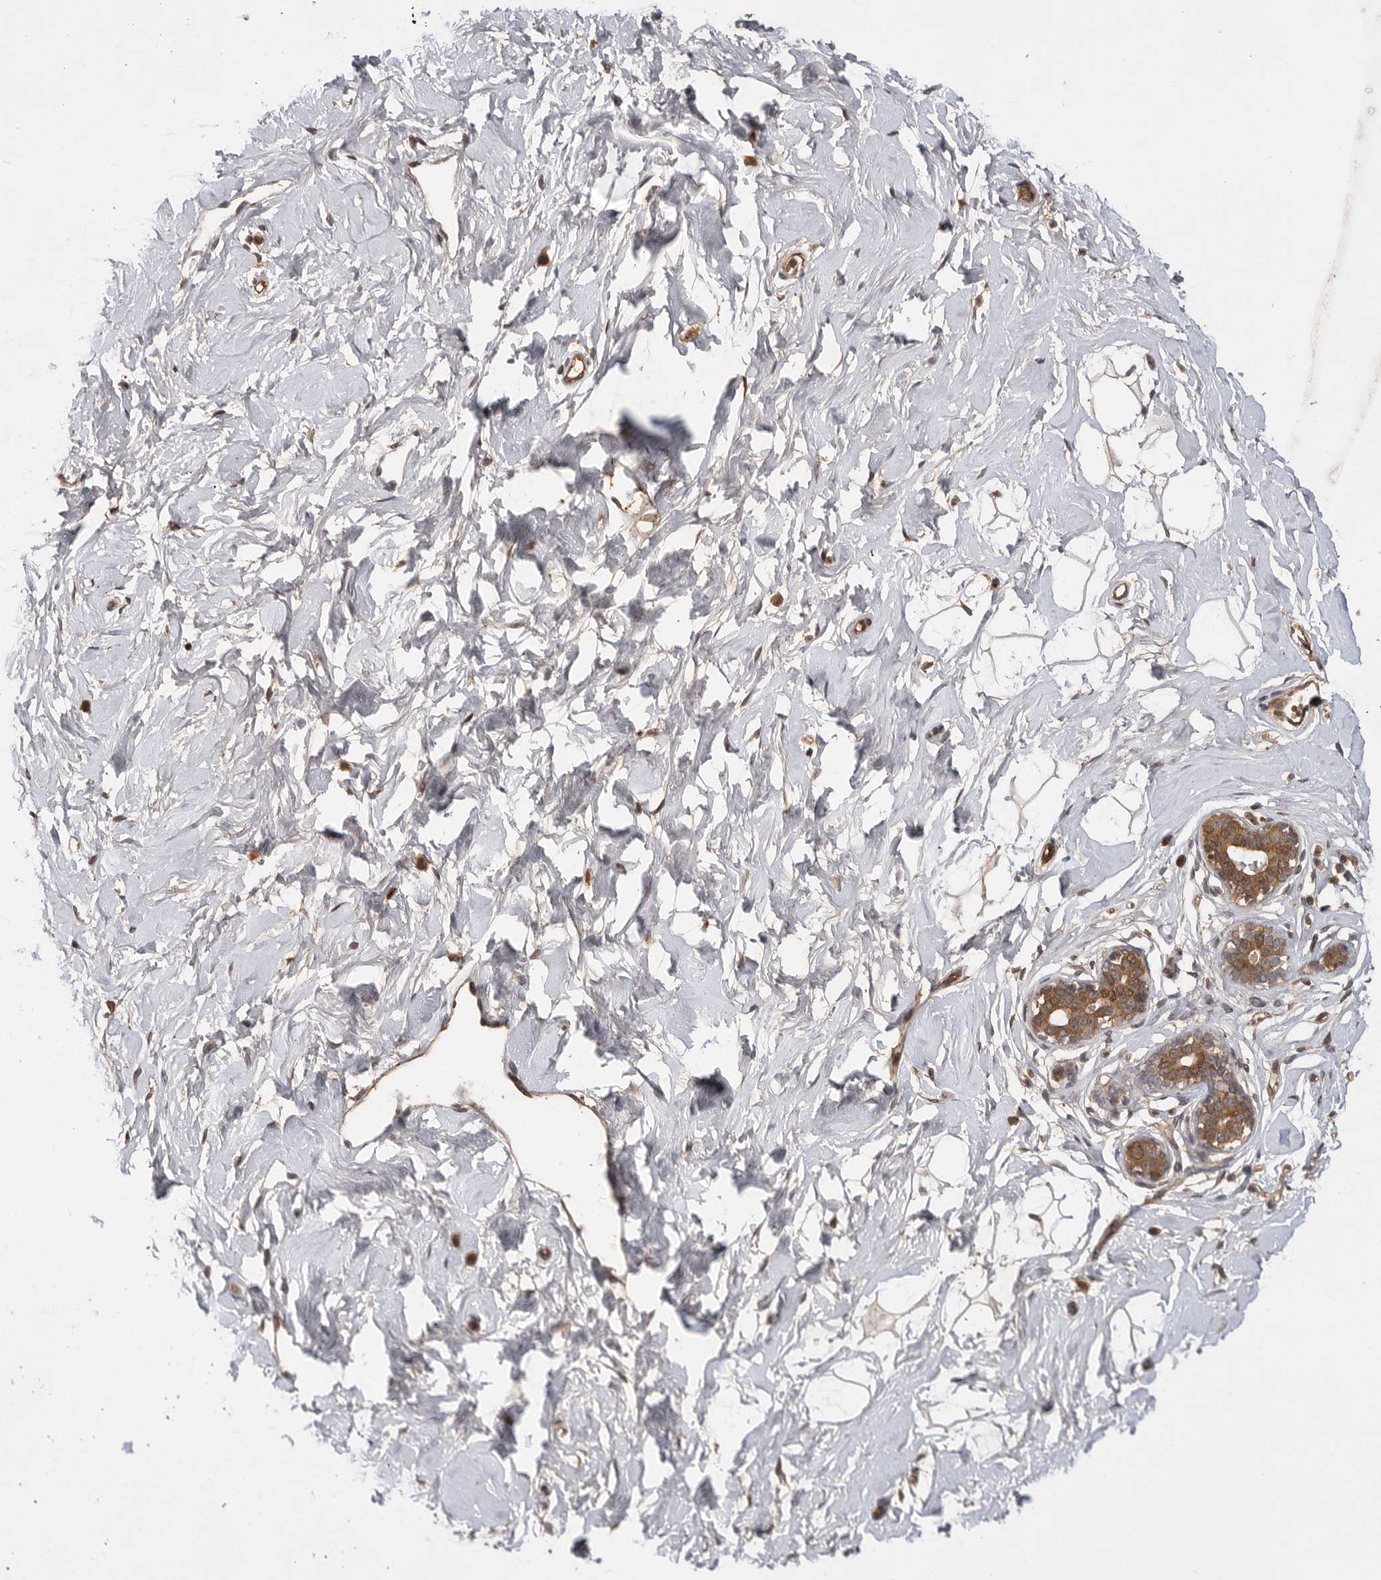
{"staining": {"intensity": "moderate", "quantity": ">75%", "location": "cytoplasmic/membranous"}, "tissue": "breast", "cell_type": "Adipocytes", "image_type": "normal", "snomed": [{"axis": "morphology", "description": "Normal tissue, NOS"}, {"axis": "morphology", "description": "Adenoma, NOS"}, {"axis": "topography", "description": "Breast"}], "caption": "DAB (3,3'-diaminobenzidine) immunohistochemical staining of normal human breast reveals moderate cytoplasmic/membranous protein positivity in about >75% of adipocytes.", "gene": "VN1R4", "patient": {"sex": "female", "age": 23}}